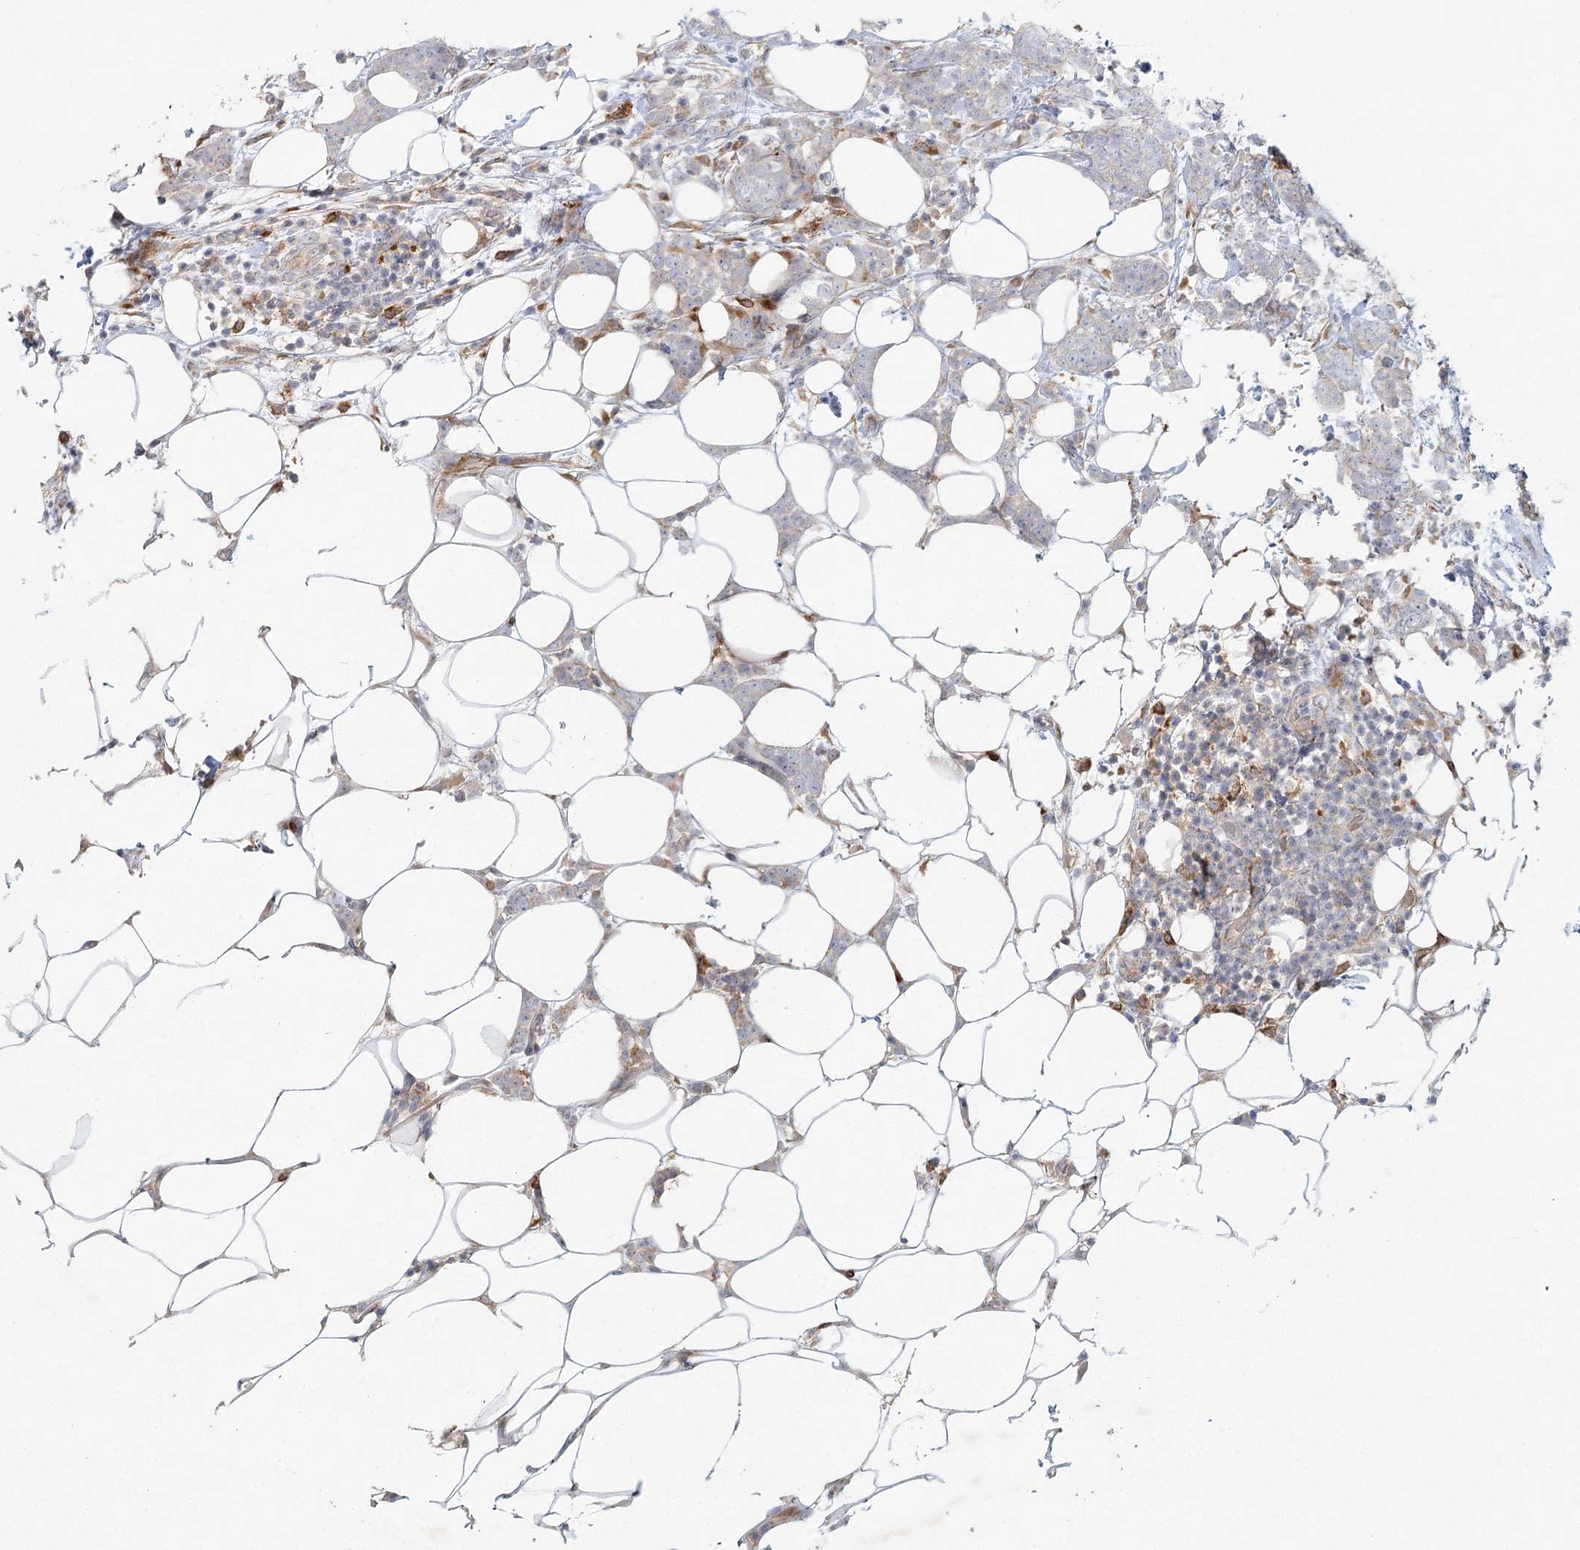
{"staining": {"intensity": "negative", "quantity": "none", "location": "none"}, "tissue": "breast cancer", "cell_type": "Tumor cells", "image_type": "cancer", "snomed": [{"axis": "morphology", "description": "Lobular carcinoma"}, {"axis": "topography", "description": "Breast"}], "caption": "Image shows no significant protein staining in tumor cells of breast lobular carcinoma. (DAB immunohistochemistry (IHC) visualized using brightfield microscopy, high magnification).", "gene": "FAM110C", "patient": {"sex": "female", "age": 58}}